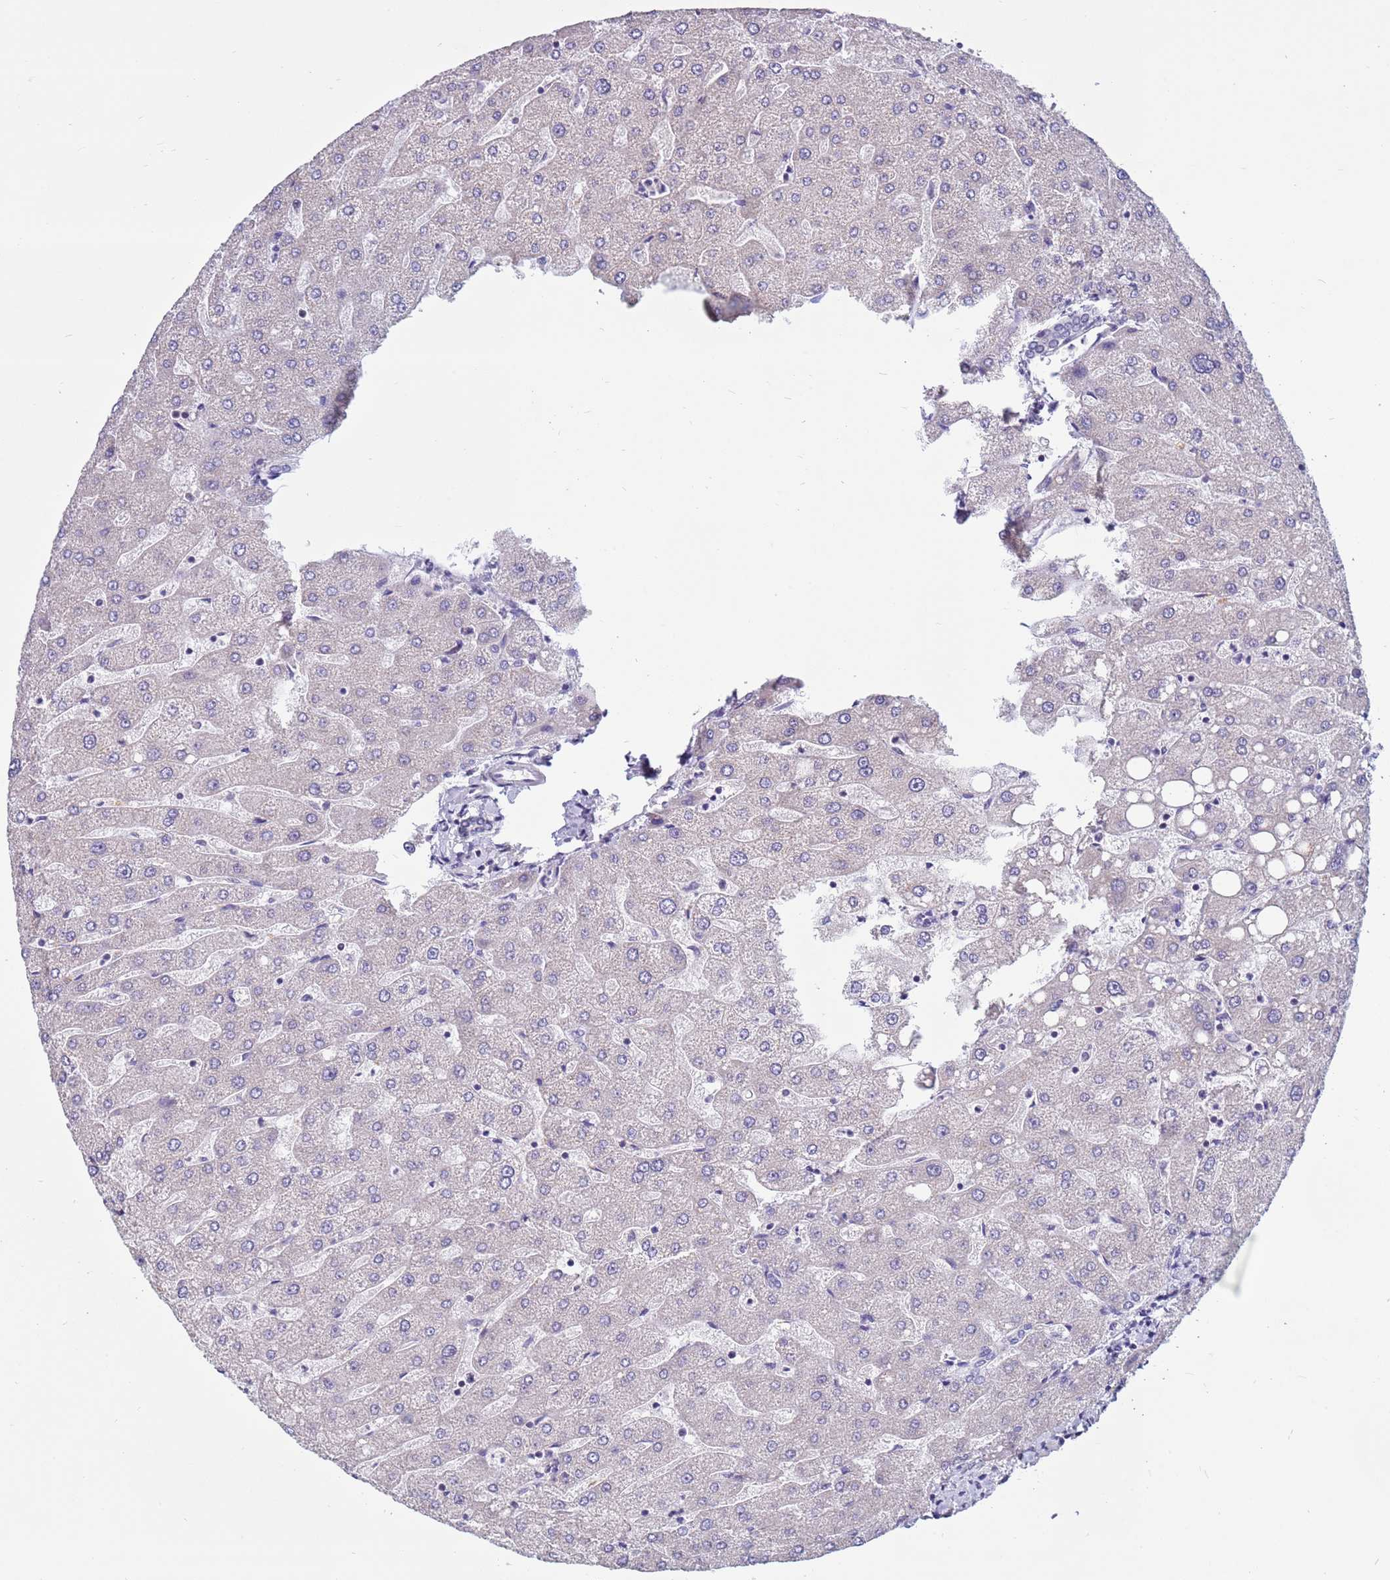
{"staining": {"intensity": "negative", "quantity": "none", "location": "none"}, "tissue": "liver", "cell_type": "Cholangiocytes", "image_type": "normal", "snomed": [{"axis": "morphology", "description": "Normal tissue, NOS"}, {"axis": "topography", "description": "Liver"}], "caption": "Immunohistochemical staining of unremarkable liver exhibits no significant positivity in cholangiocytes. The staining was performed using DAB to visualize the protein expression in brown, while the nuclei were stained in blue with hematoxylin (Magnification: 20x).", "gene": "CDK2AP2", "patient": {"sex": "male", "age": 67}}